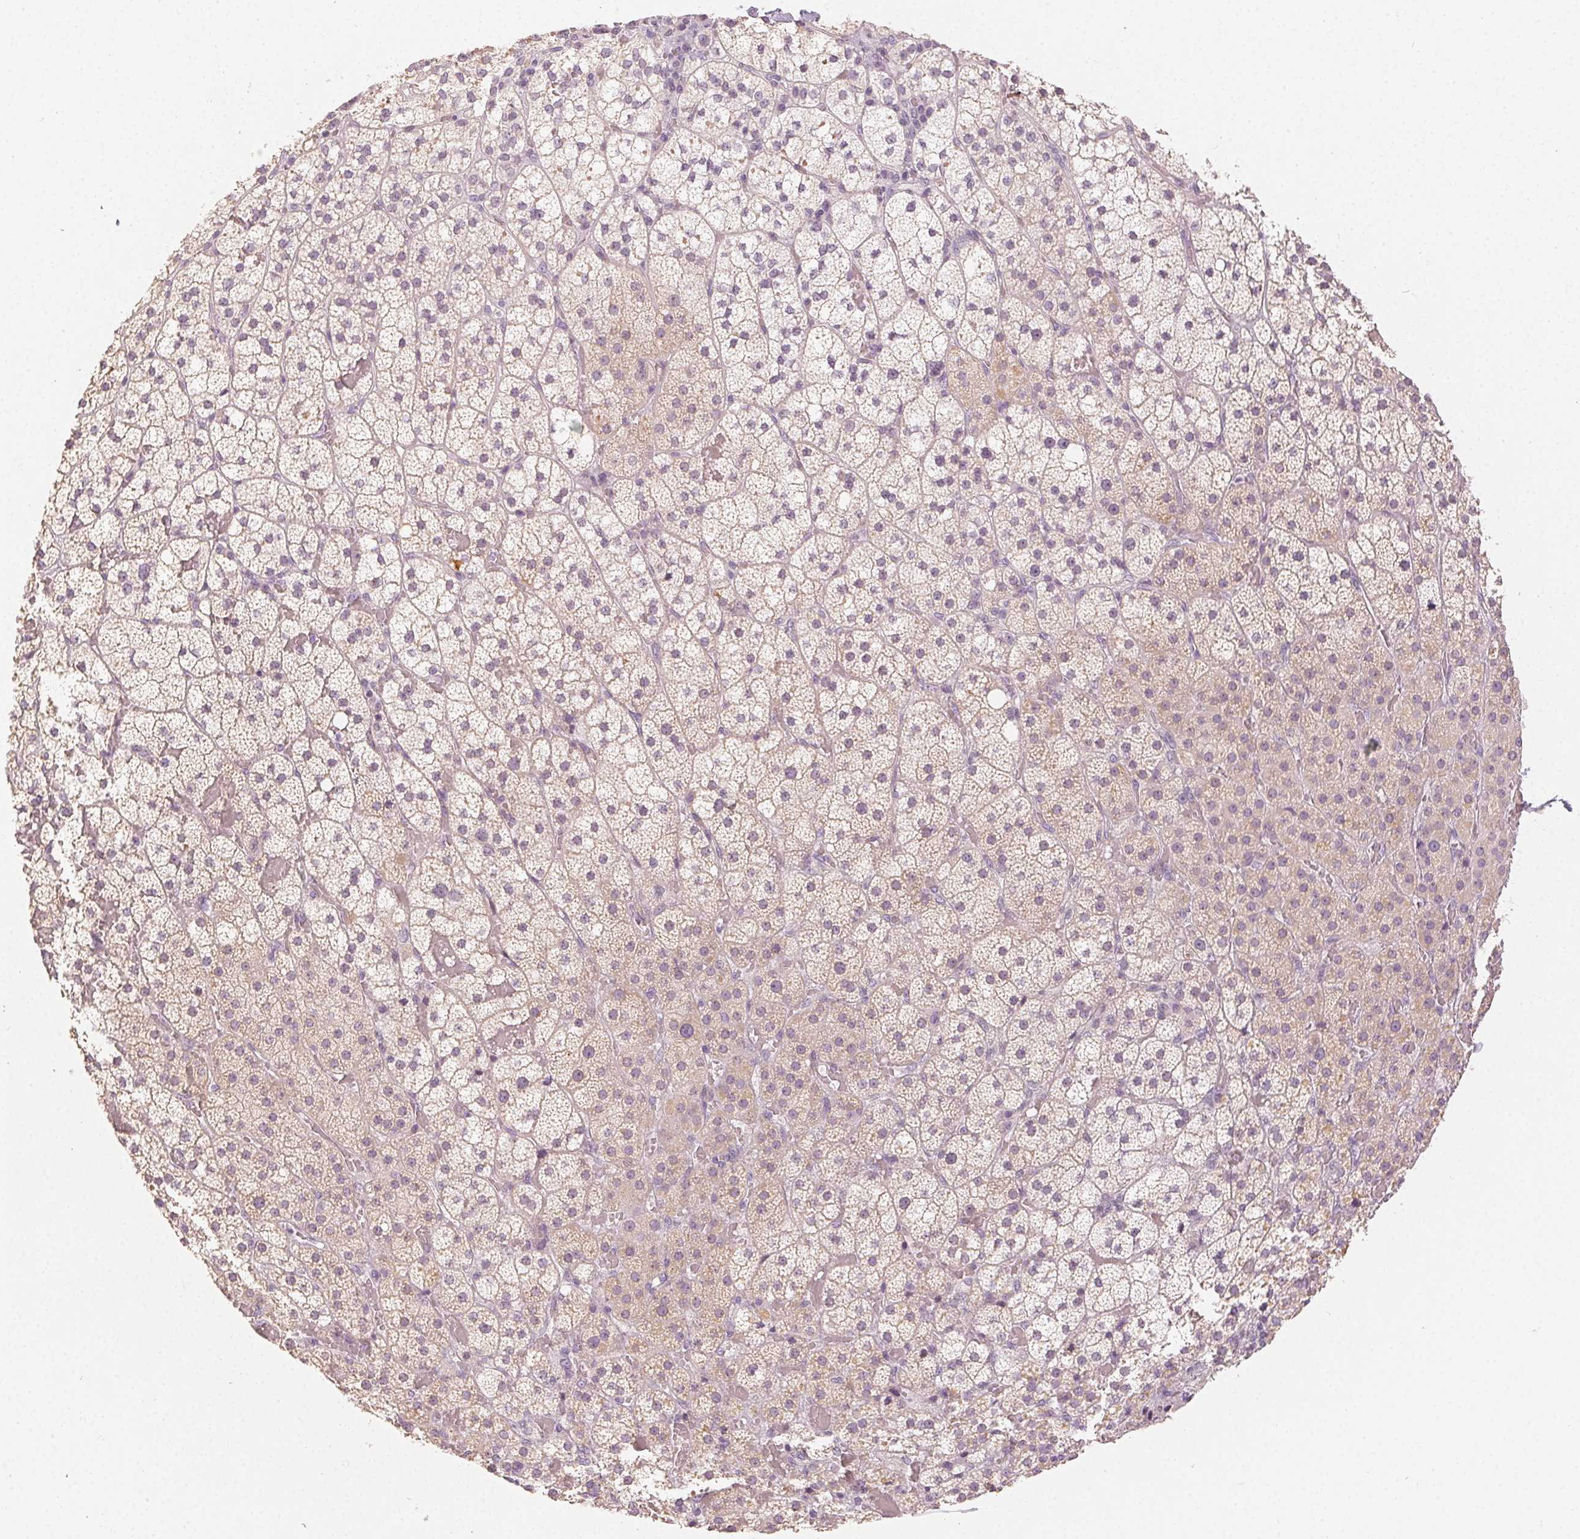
{"staining": {"intensity": "weak", "quantity": "25%-75%", "location": "cytoplasmic/membranous"}, "tissue": "adrenal gland", "cell_type": "Glandular cells", "image_type": "normal", "snomed": [{"axis": "morphology", "description": "Normal tissue, NOS"}, {"axis": "topography", "description": "Adrenal gland"}], "caption": "Adrenal gland was stained to show a protein in brown. There is low levels of weak cytoplasmic/membranous positivity in about 25%-75% of glandular cells. Using DAB (brown) and hematoxylin (blue) stains, captured at high magnification using brightfield microscopy.", "gene": "LVRN", "patient": {"sex": "male", "age": 53}}